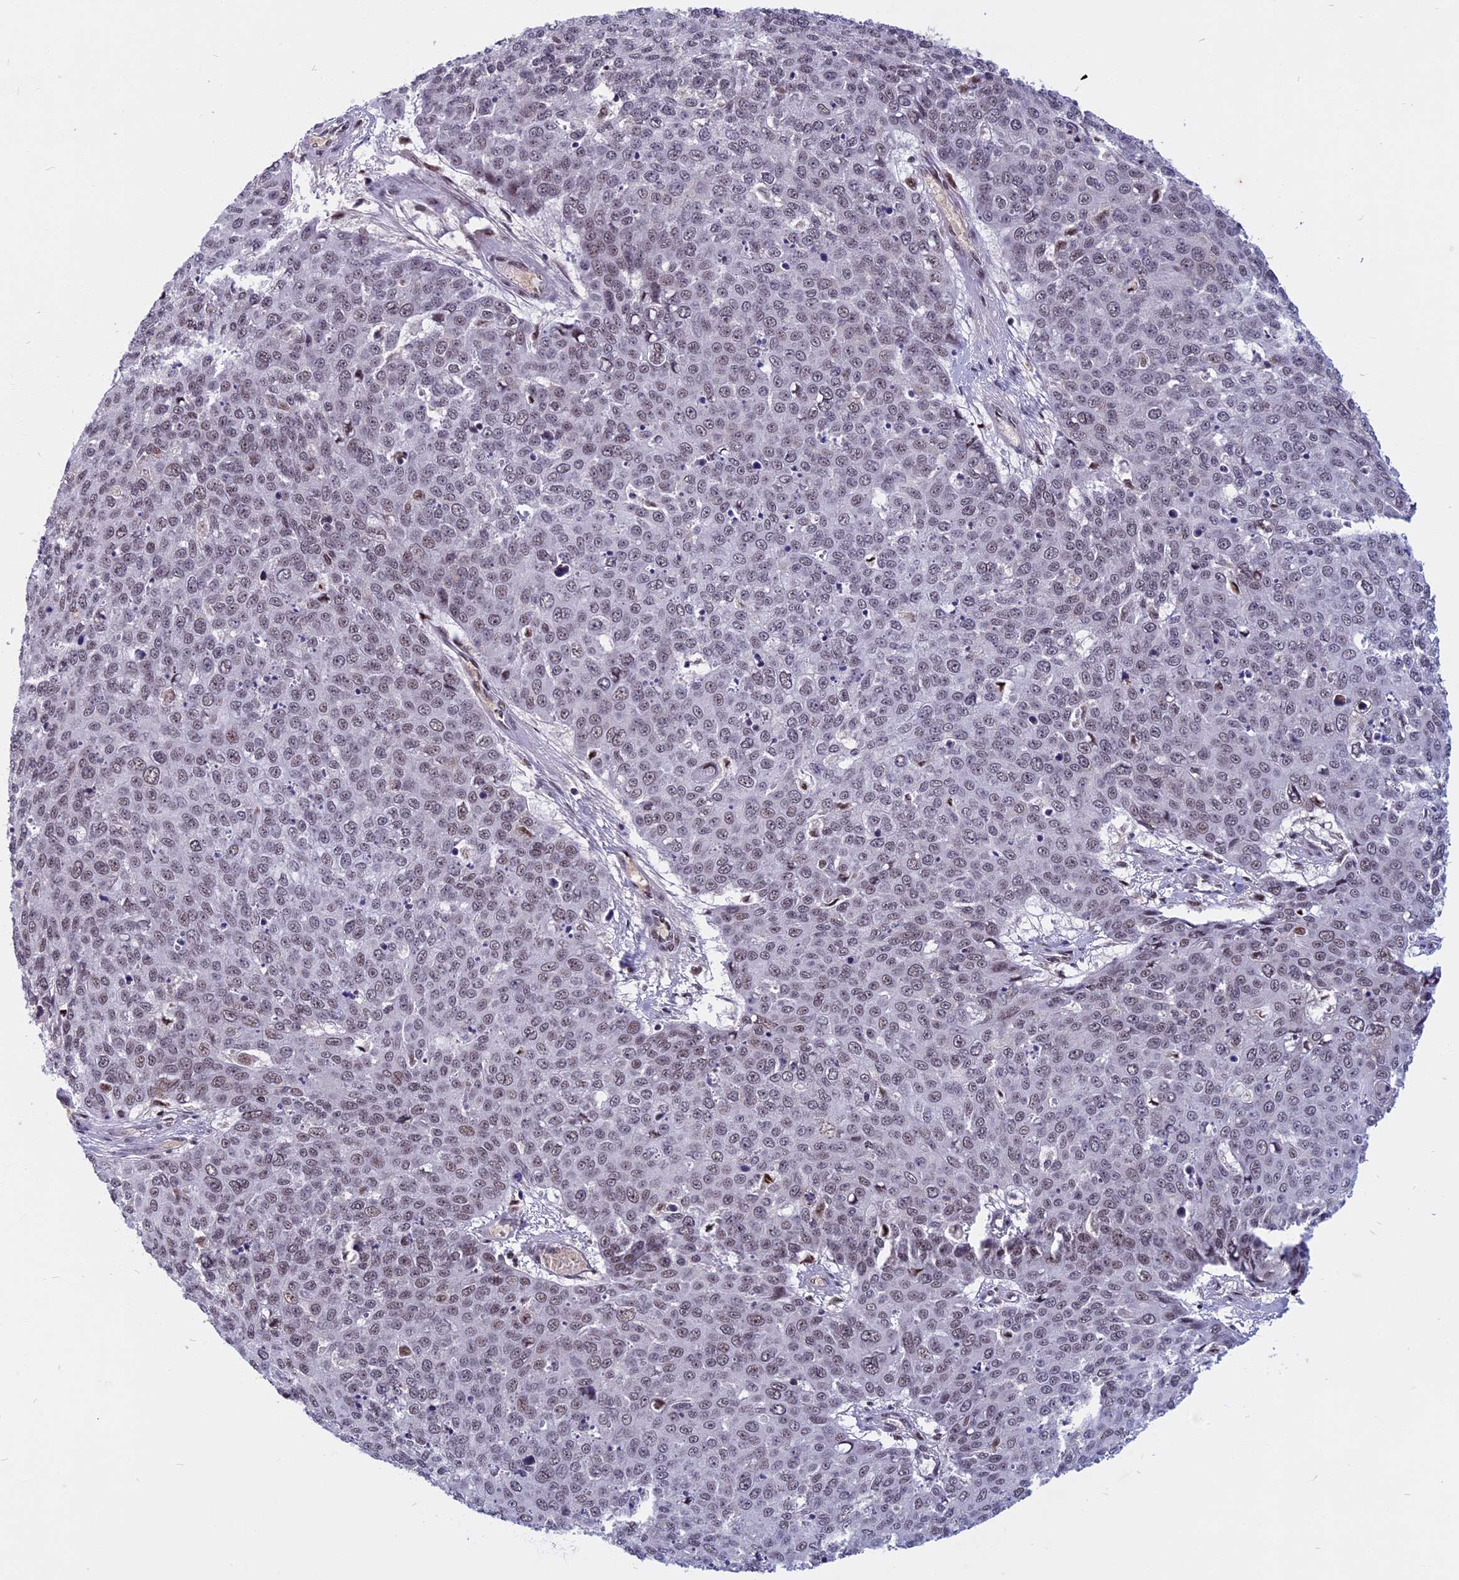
{"staining": {"intensity": "weak", "quantity": "25%-75%", "location": "nuclear"}, "tissue": "skin cancer", "cell_type": "Tumor cells", "image_type": "cancer", "snomed": [{"axis": "morphology", "description": "Squamous cell carcinoma, NOS"}, {"axis": "topography", "description": "Skin"}], "caption": "Protein staining demonstrates weak nuclear expression in about 25%-75% of tumor cells in squamous cell carcinoma (skin).", "gene": "CDC7", "patient": {"sex": "male", "age": 71}}